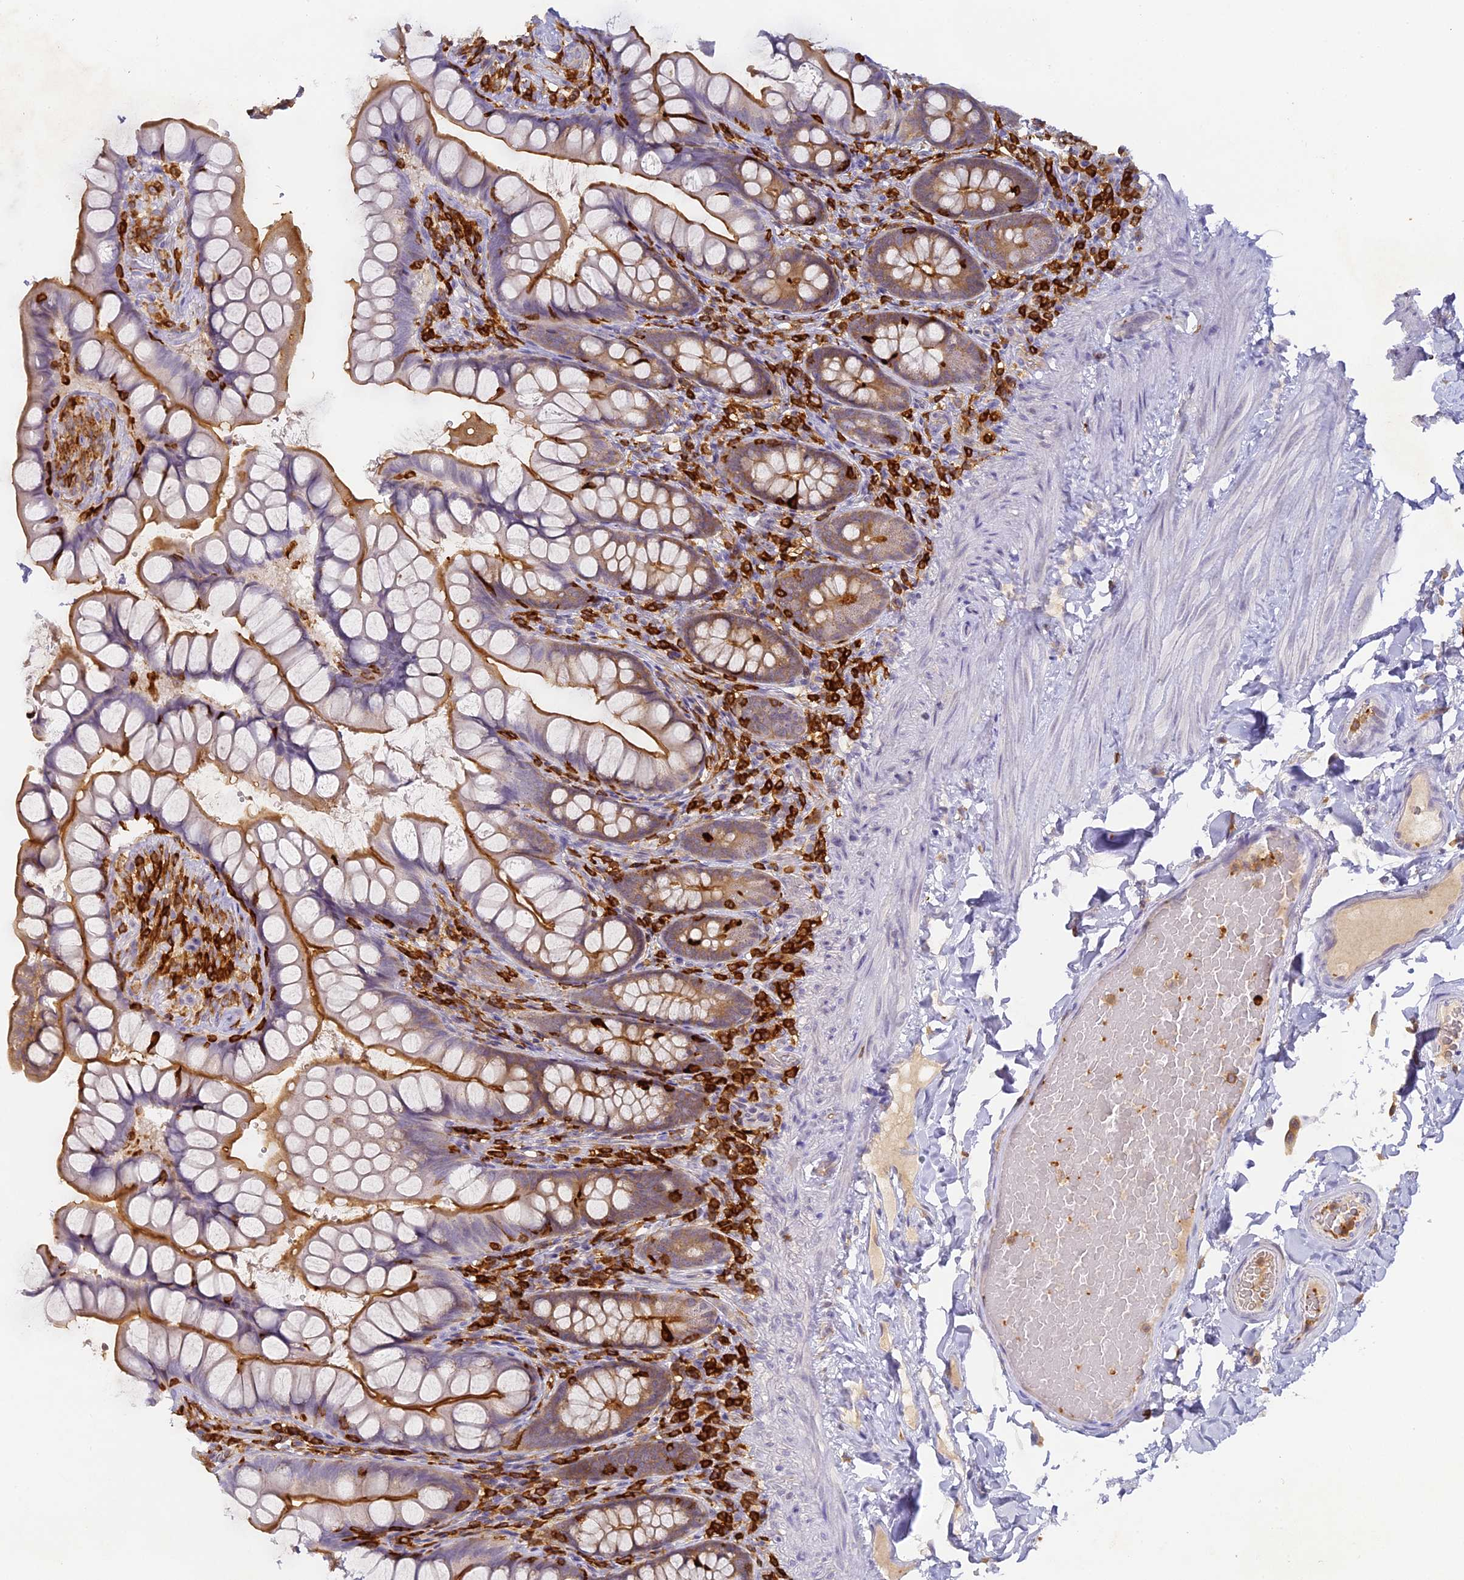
{"staining": {"intensity": "strong", "quantity": ">75%", "location": "cytoplasmic/membranous"}, "tissue": "small intestine", "cell_type": "Glandular cells", "image_type": "normal", "snomed": [{"axis": "morphology", "description": "Normal tissue, NOS"}, {"axis": "topography", "description": "Small intestine"}], "caption": "A brown stain shows strong cytoplasmic/membranous expression of a protein in glandular cells of normal human small intestine.", "gene": "FYB1", "patient": {"sex": "male", "age": 70}}